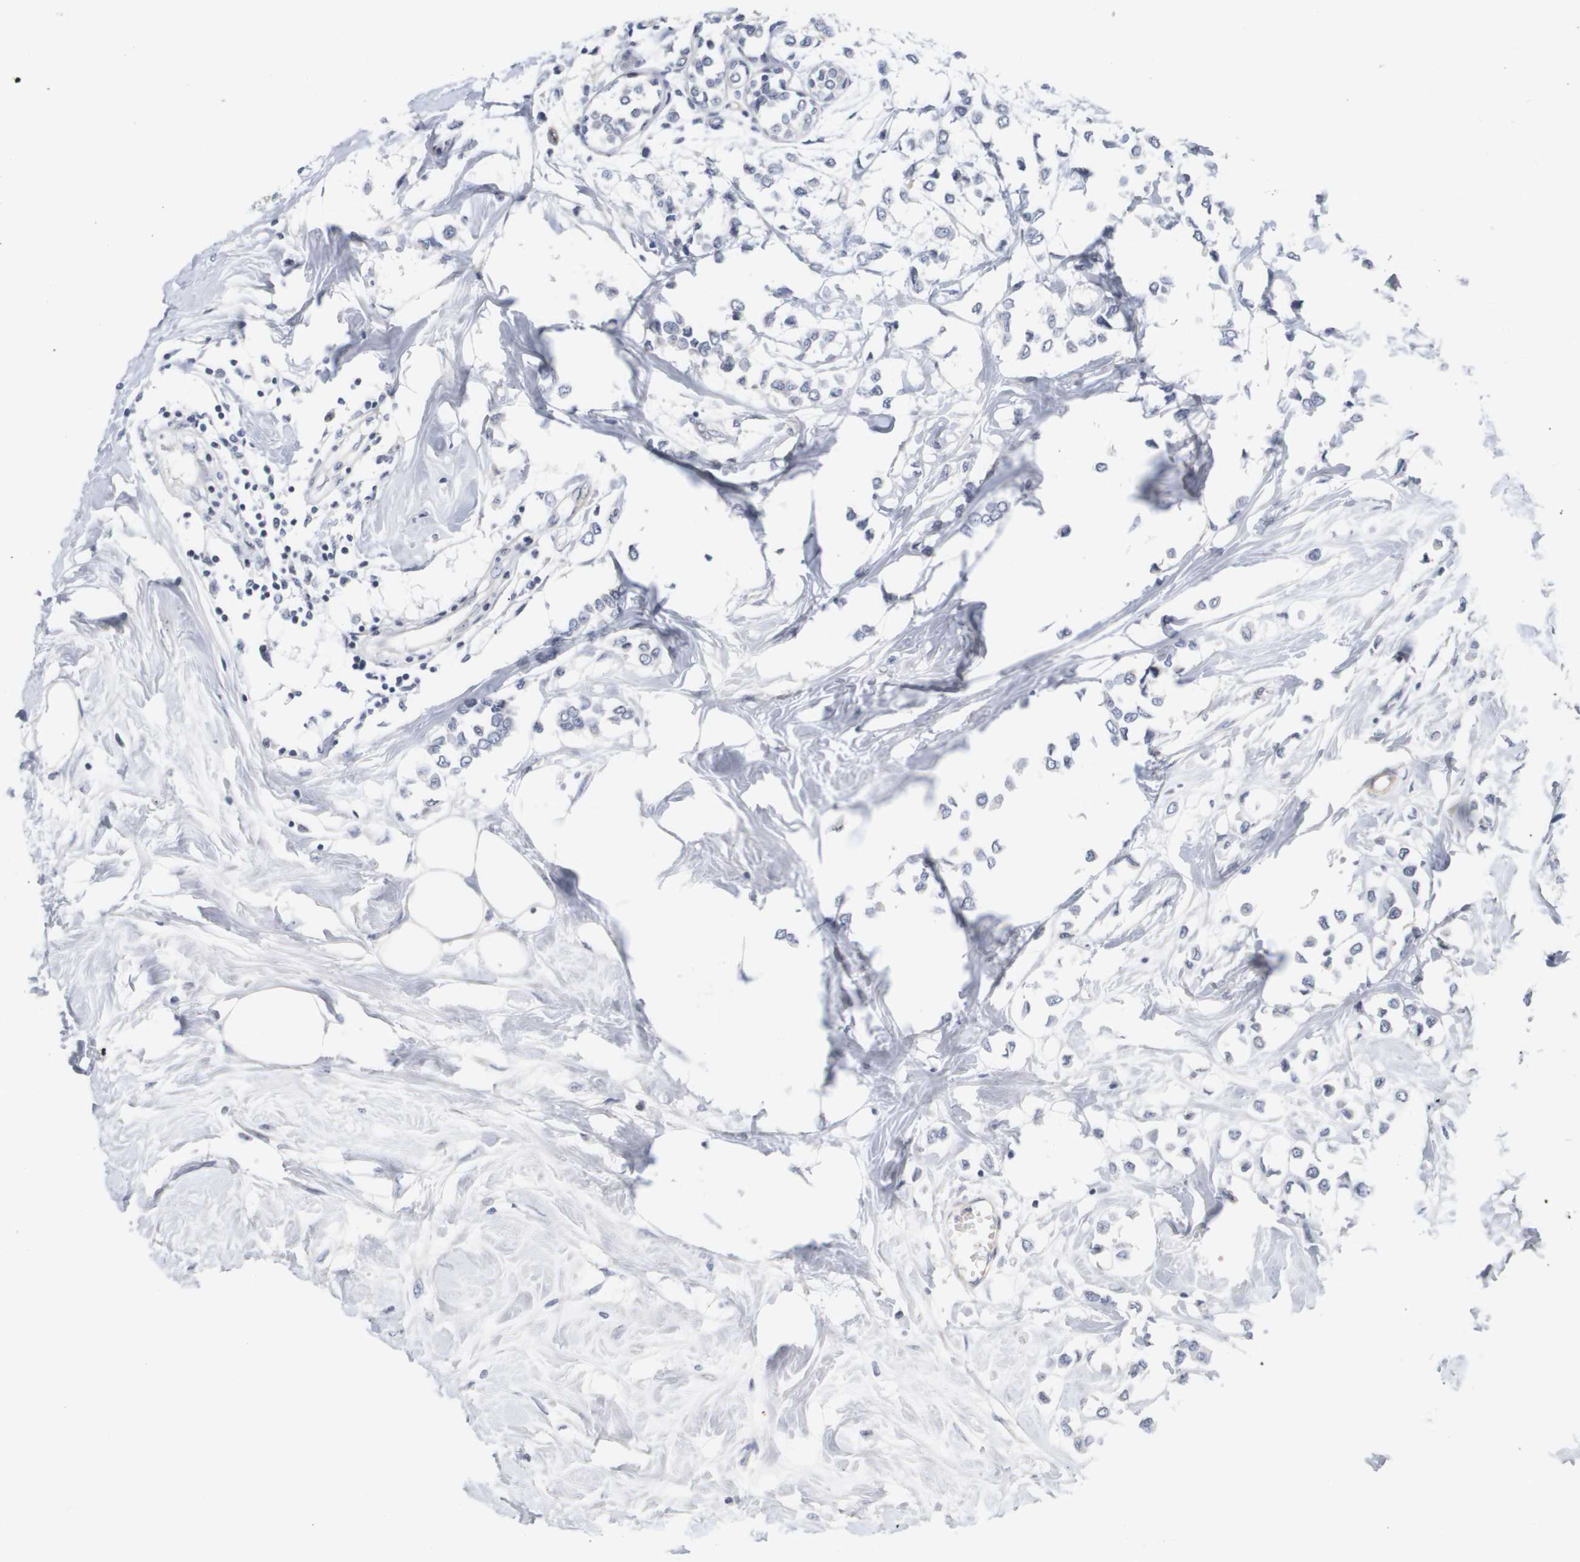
{"staining": {"intensity": "negative", "quantity": "none", "location": "none"}, "tissue": "breast cancer", "cell_type": "Tumor cells", "image_type": "cancer", "snomed": [{"axis": "morphology", "description": "Lobular carcinoma"}, {"axis": "topography", "description": "Breast"}], "caption": "The photomicrograph reveals no significant positivity in tumor cells of lobular carcinoma (breast).", "gene": "CYB561", "patient": {"sex": "female", "age": 51}}